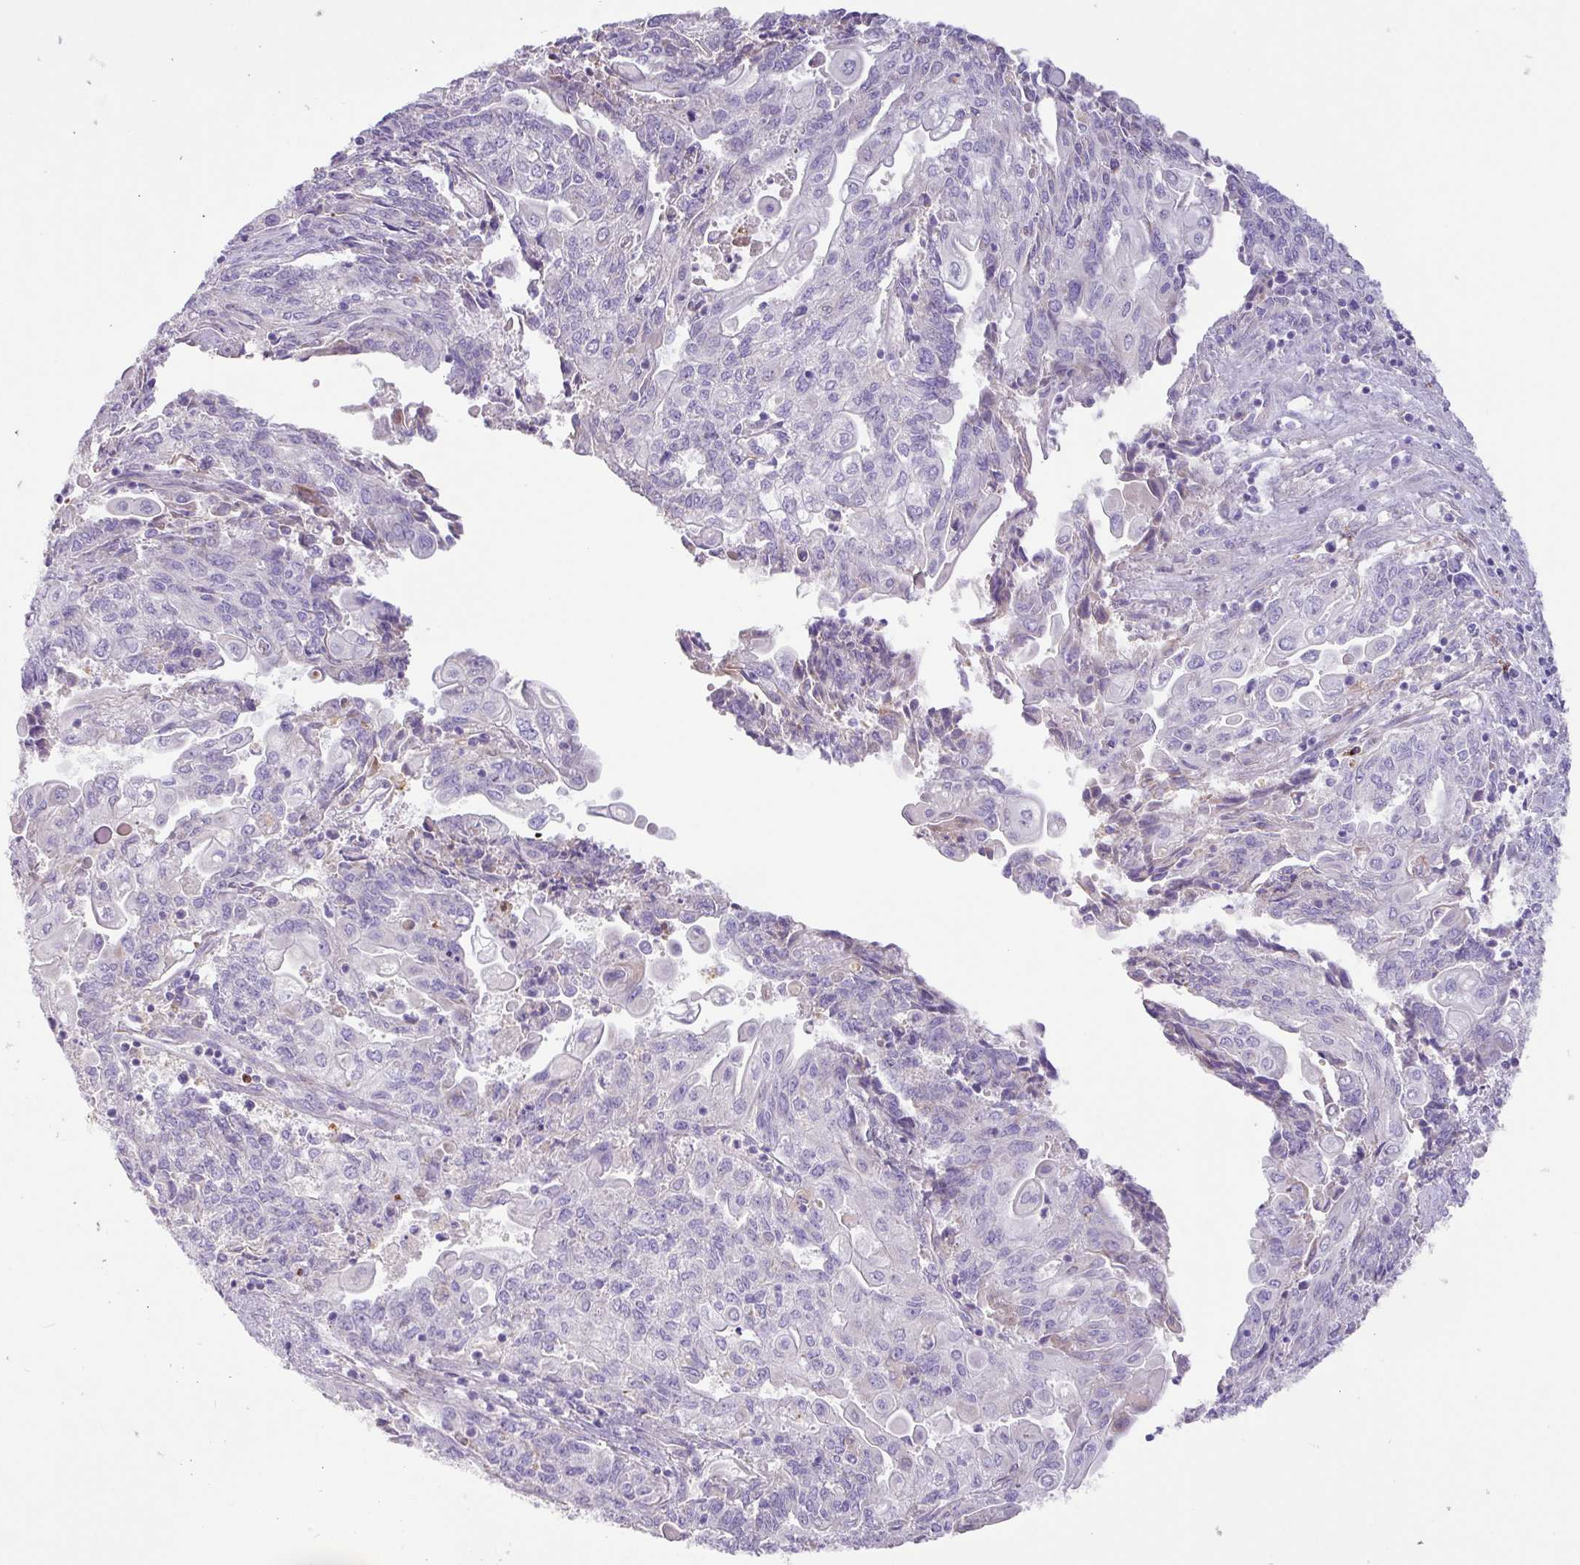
{"staining": {"intensity": "negative", "quantity": "none", "location": "none"}, "tissue": "endometrial cancer", "cell_type": "Tumor cells", "image_type": "cancer", "snomed": [{"axis": "morphology", "description": "Adenocarcinoma, NOS"}, {"axis": "topography", "description": "Endometrium"}], "caption": "A photomicrograph of human adenocarcinoma (endometrial) is negative for staining in tumor cells. The staining is performed using DAB brown chromogen with nuclei counter-stained in using hematoxylin.", "gene": "MRM2", "patient": {"sex": "female", "age": 54}}